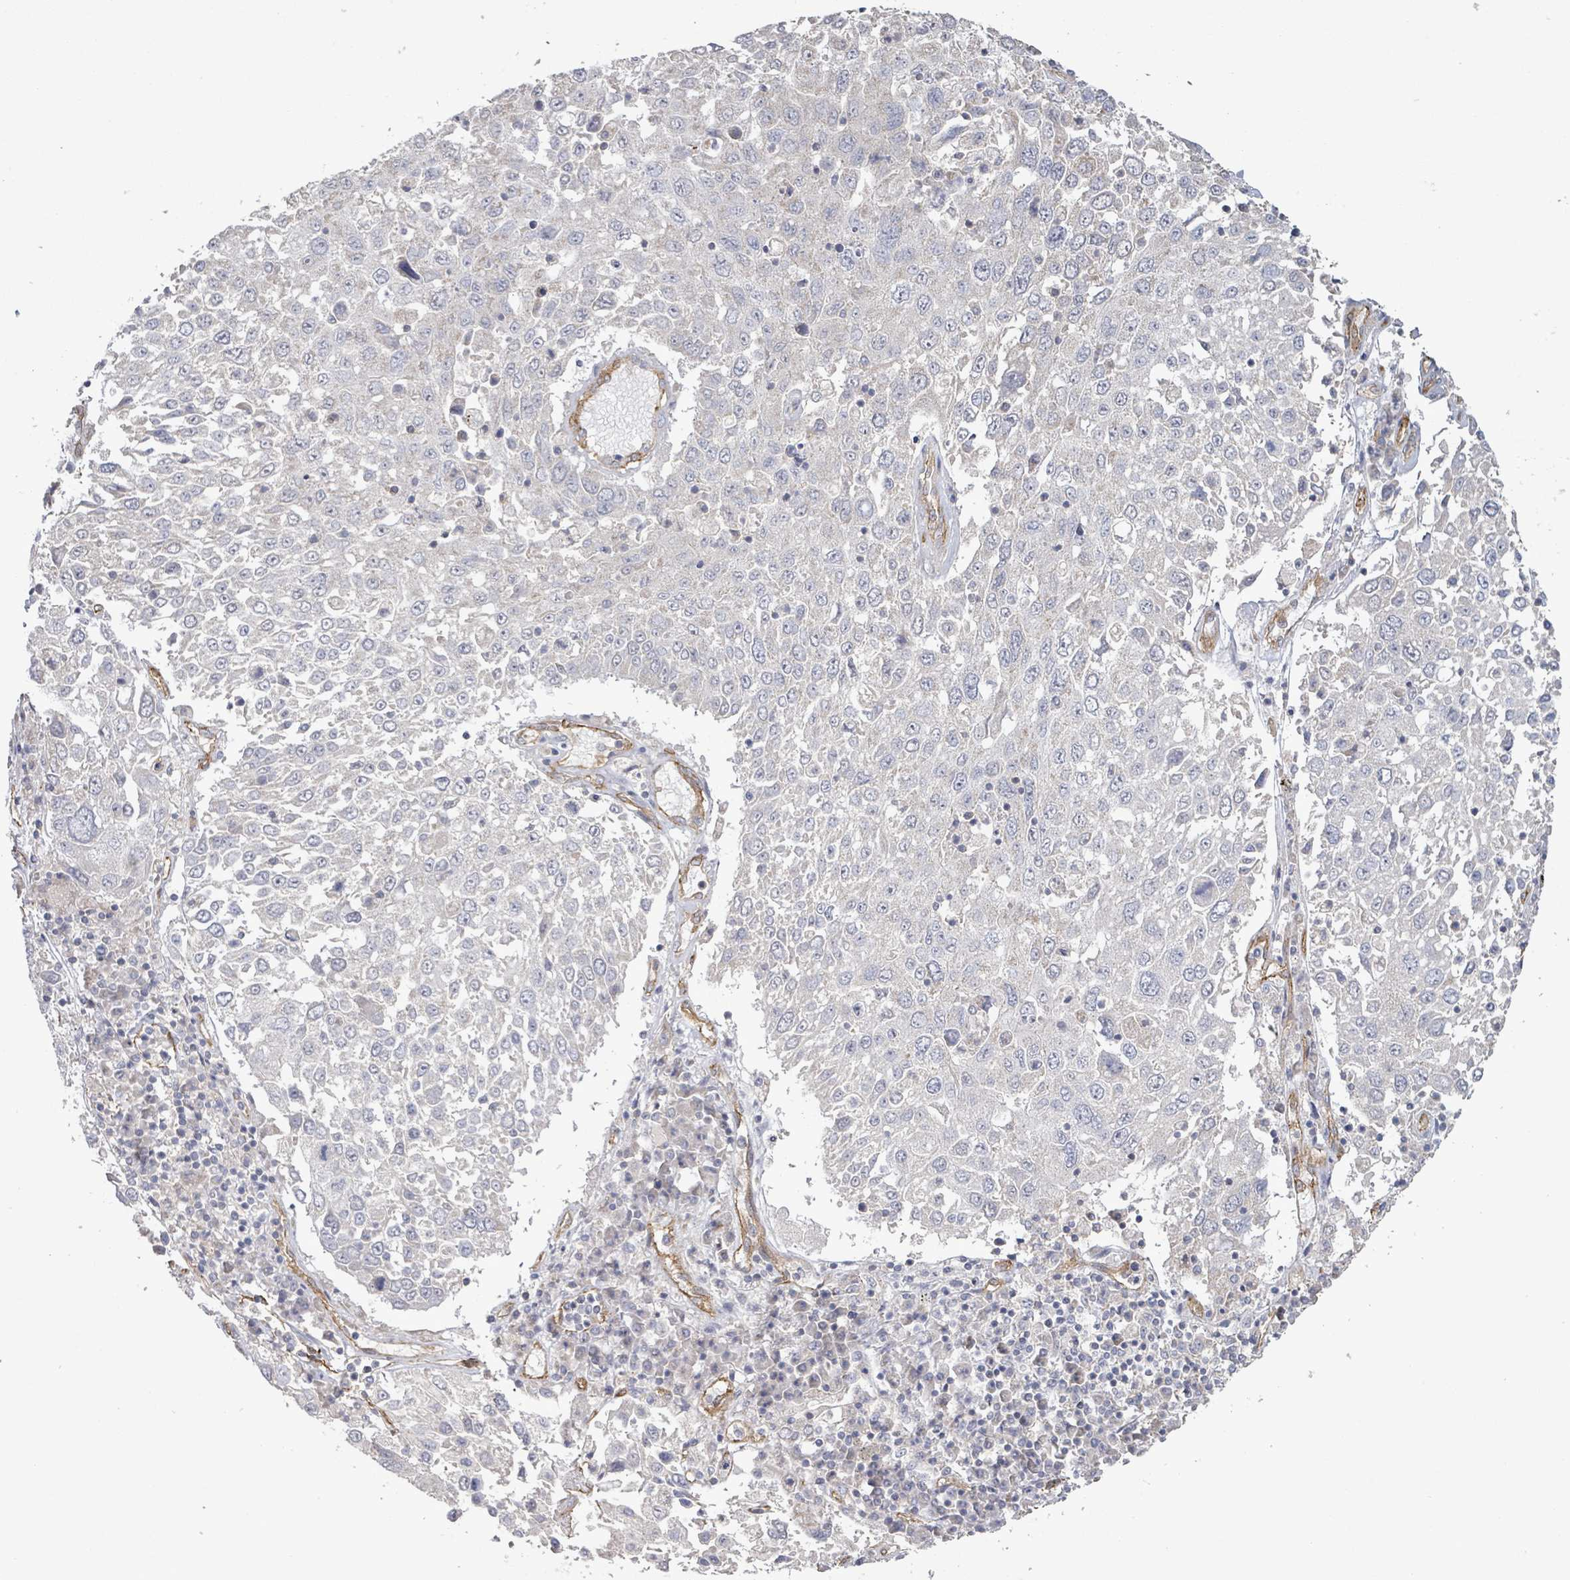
{"staining": {"intensity": "negative", "quantity": "none", "location": "none"}, "tissue": "lung cancer", "cell_type": "Tumor cells", "image_type": "cancer", "snomed": [{"axis": "morphology", "description": "Squamous cell carcinoma, NOS"}, {"axis": "topography", "description": "Lung"}], "caption": "This is an IHC histopathology image of human squamous cell carcinoma (lung). There is no staining in tumor cells.", "gene": "KANK3", "patient": {"sex": "male", "age": 65}}